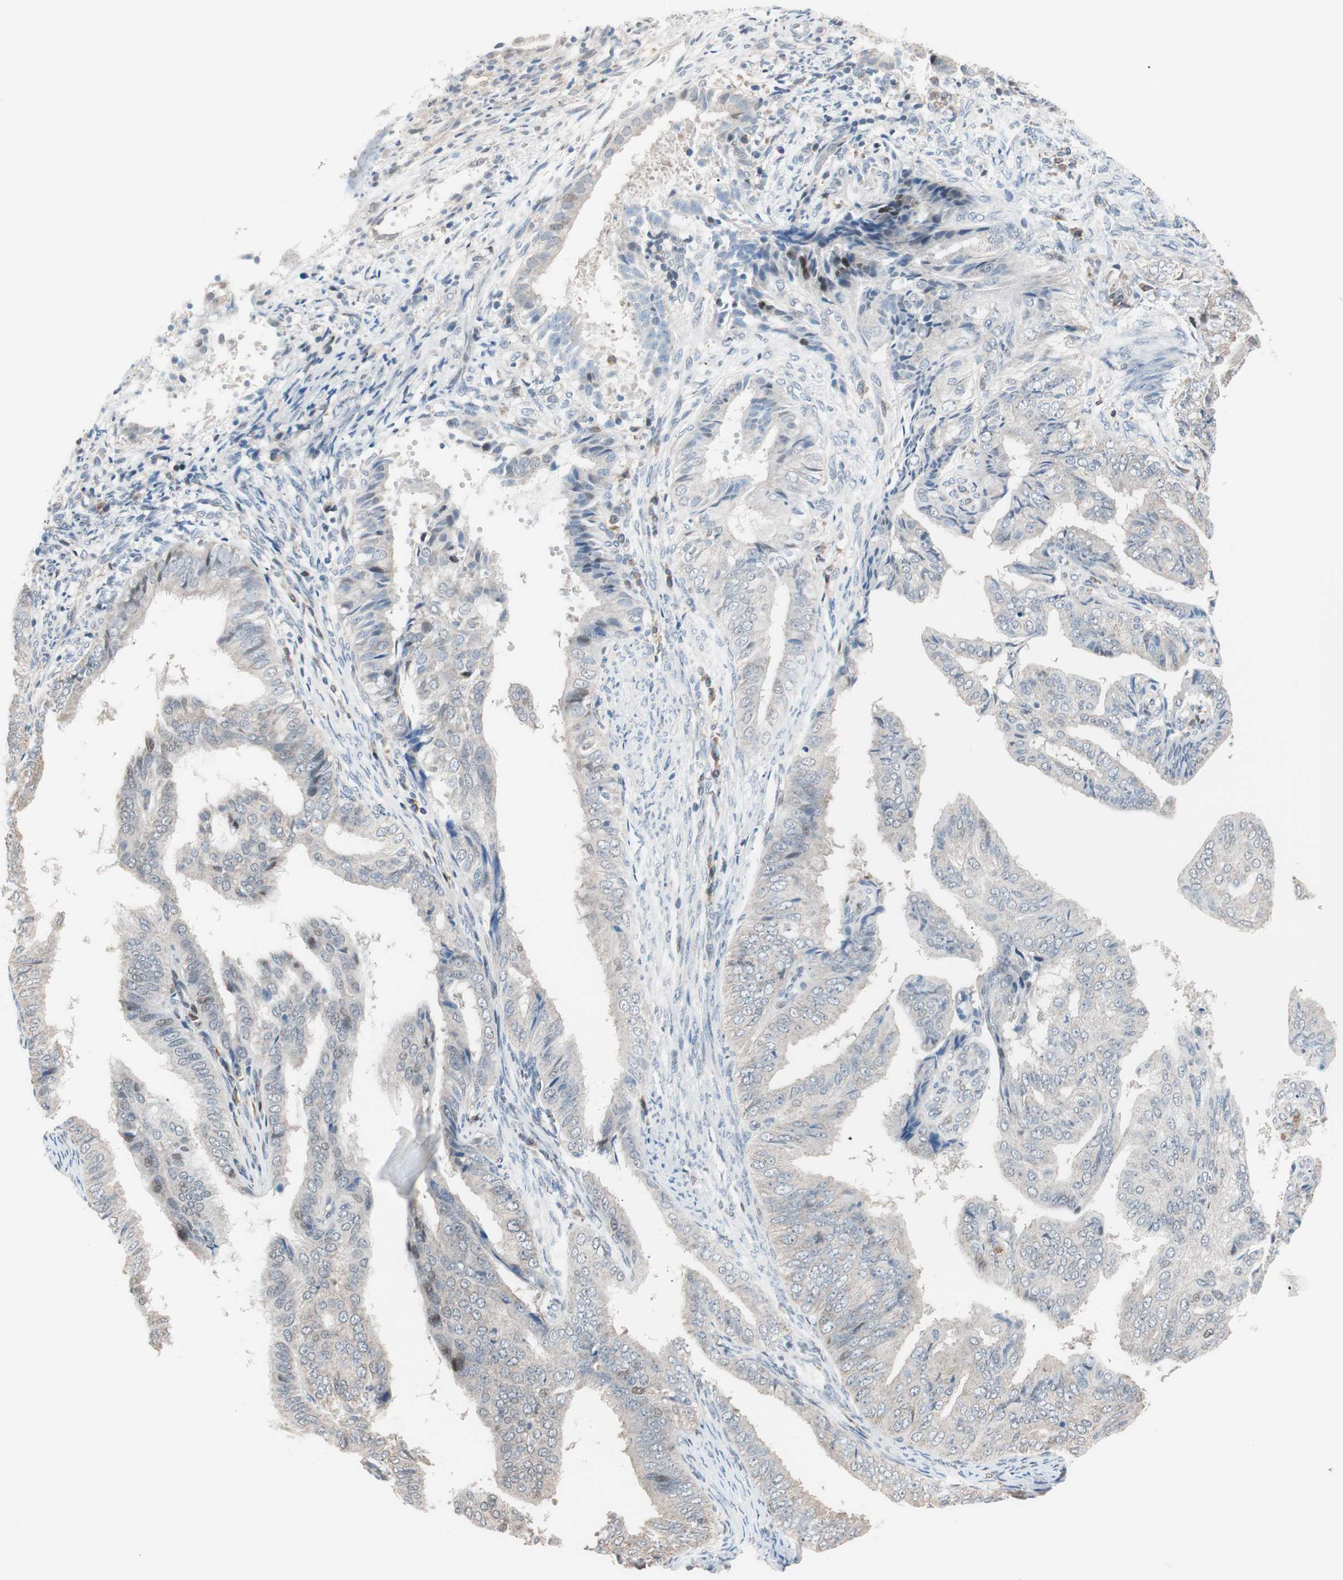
{"staining": {"intensity": "weak", "quantity": "<25%", "location": "cytoplasmic/membranous"}, "tissue": "endometrial cancer", "cell_type": "Tumor cells", "image_type": "cancer", "snomed": [{"axis": "morphology", "description": "Adenocarcinoma, NOS"}, {"axis": "topography", "description": "Endometrium"}], "caption": "An immunohistochemistry (IHC) photomicrograph of endometrial cancer is shown. There is no staining in tumor cells of endometrial cancer.", "gene": "POLH", "patient": {"sex": "female", "age": 58}}